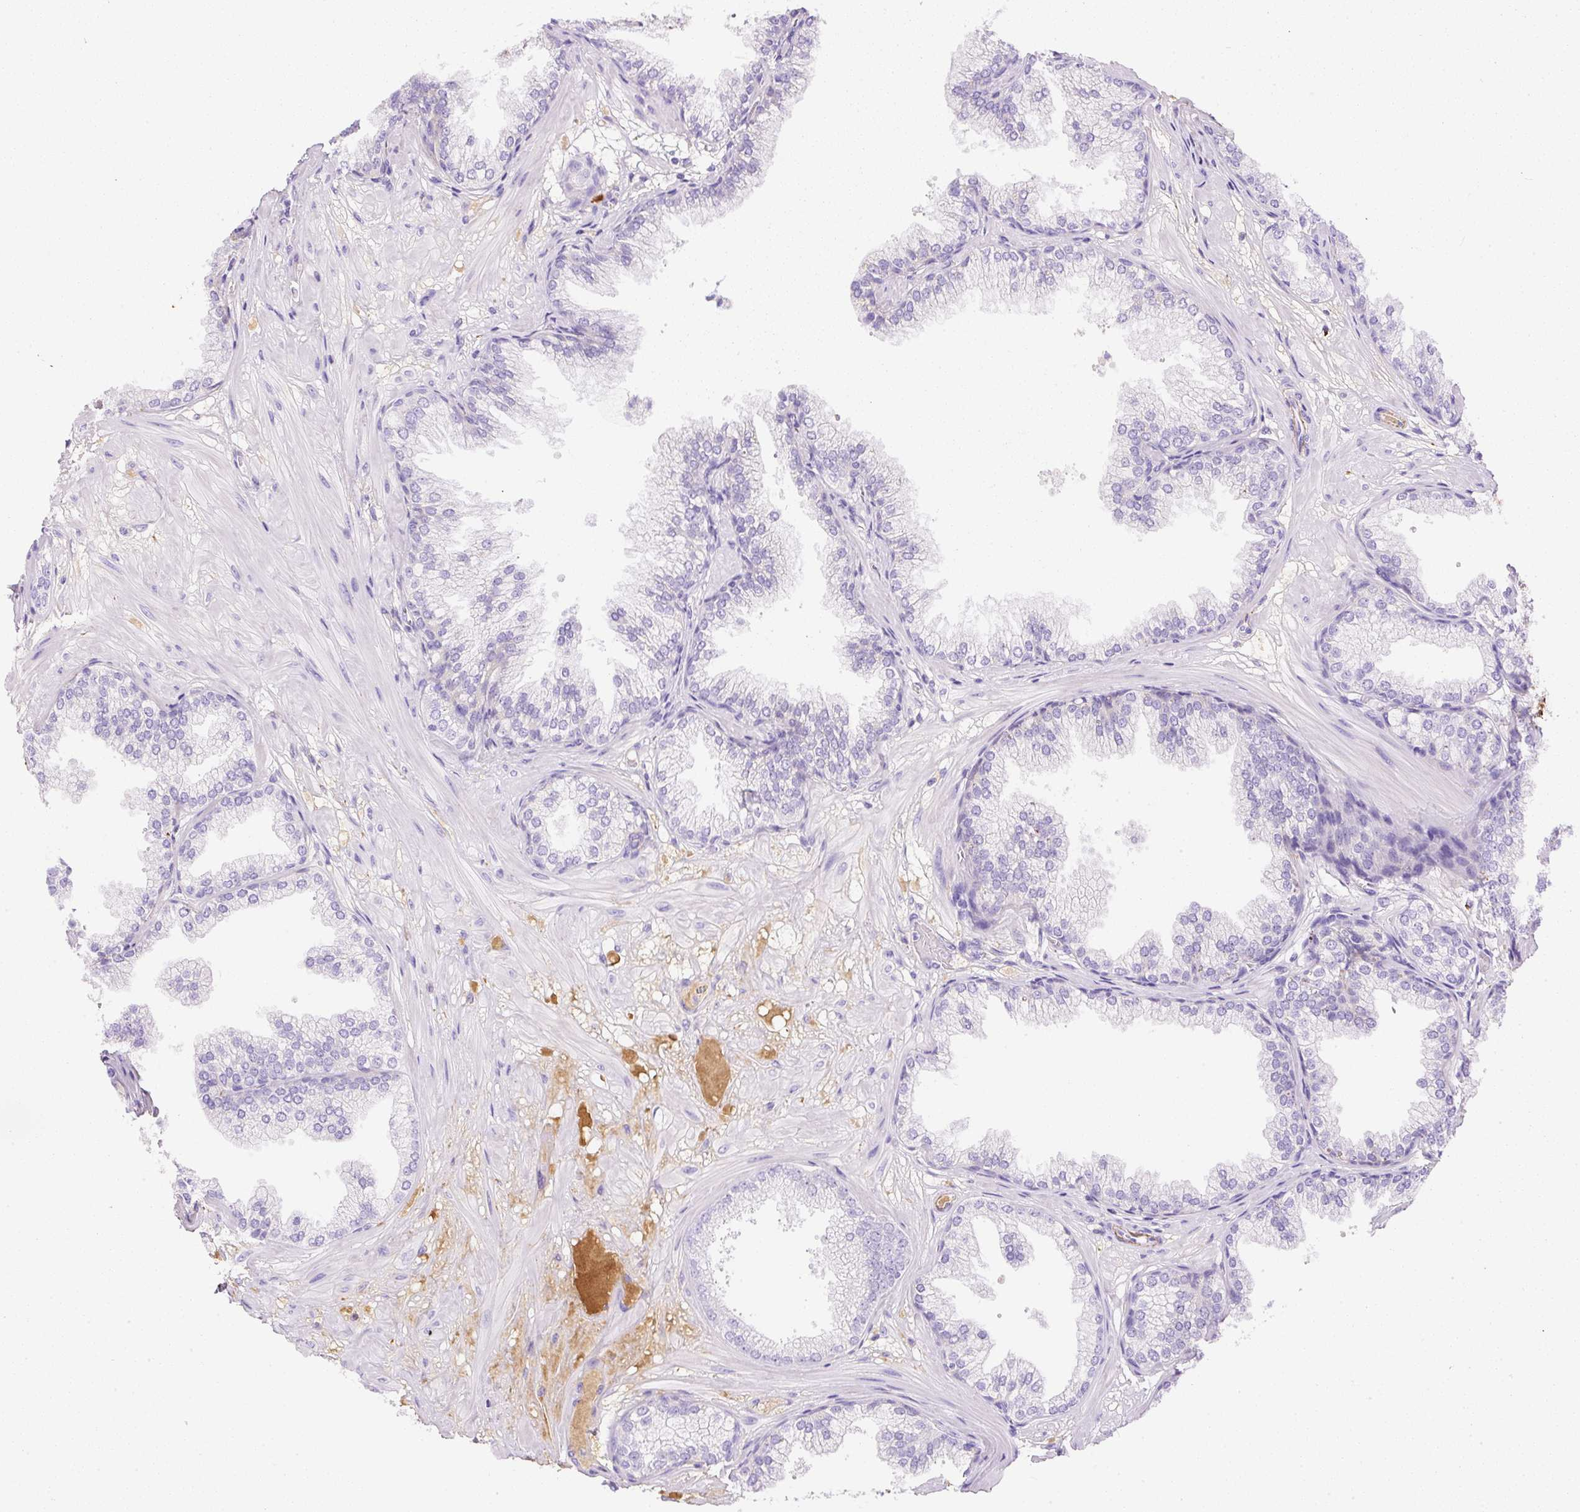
{"staining": {"intensity": "negative", "quantity": "none", "location": "none"}, "tissue": "prostate", "cell_type": "Glandular cells", "image_type": "normal", "snomed": [{"axis": "morphology", "description": "Normal tissue, NOS"}, {"axis": "topography", "description": "Prostate"}], "caption": "Histopathology image shows no significant protein positivity in glandular cells of unremarkable prostate. Brightfield microscopy of IHC stained with DAB (brown) and hematoxylin (blue), captured at high magnification.", "gene": "APCS", "patient": {"sex": "male", "age": 37}}